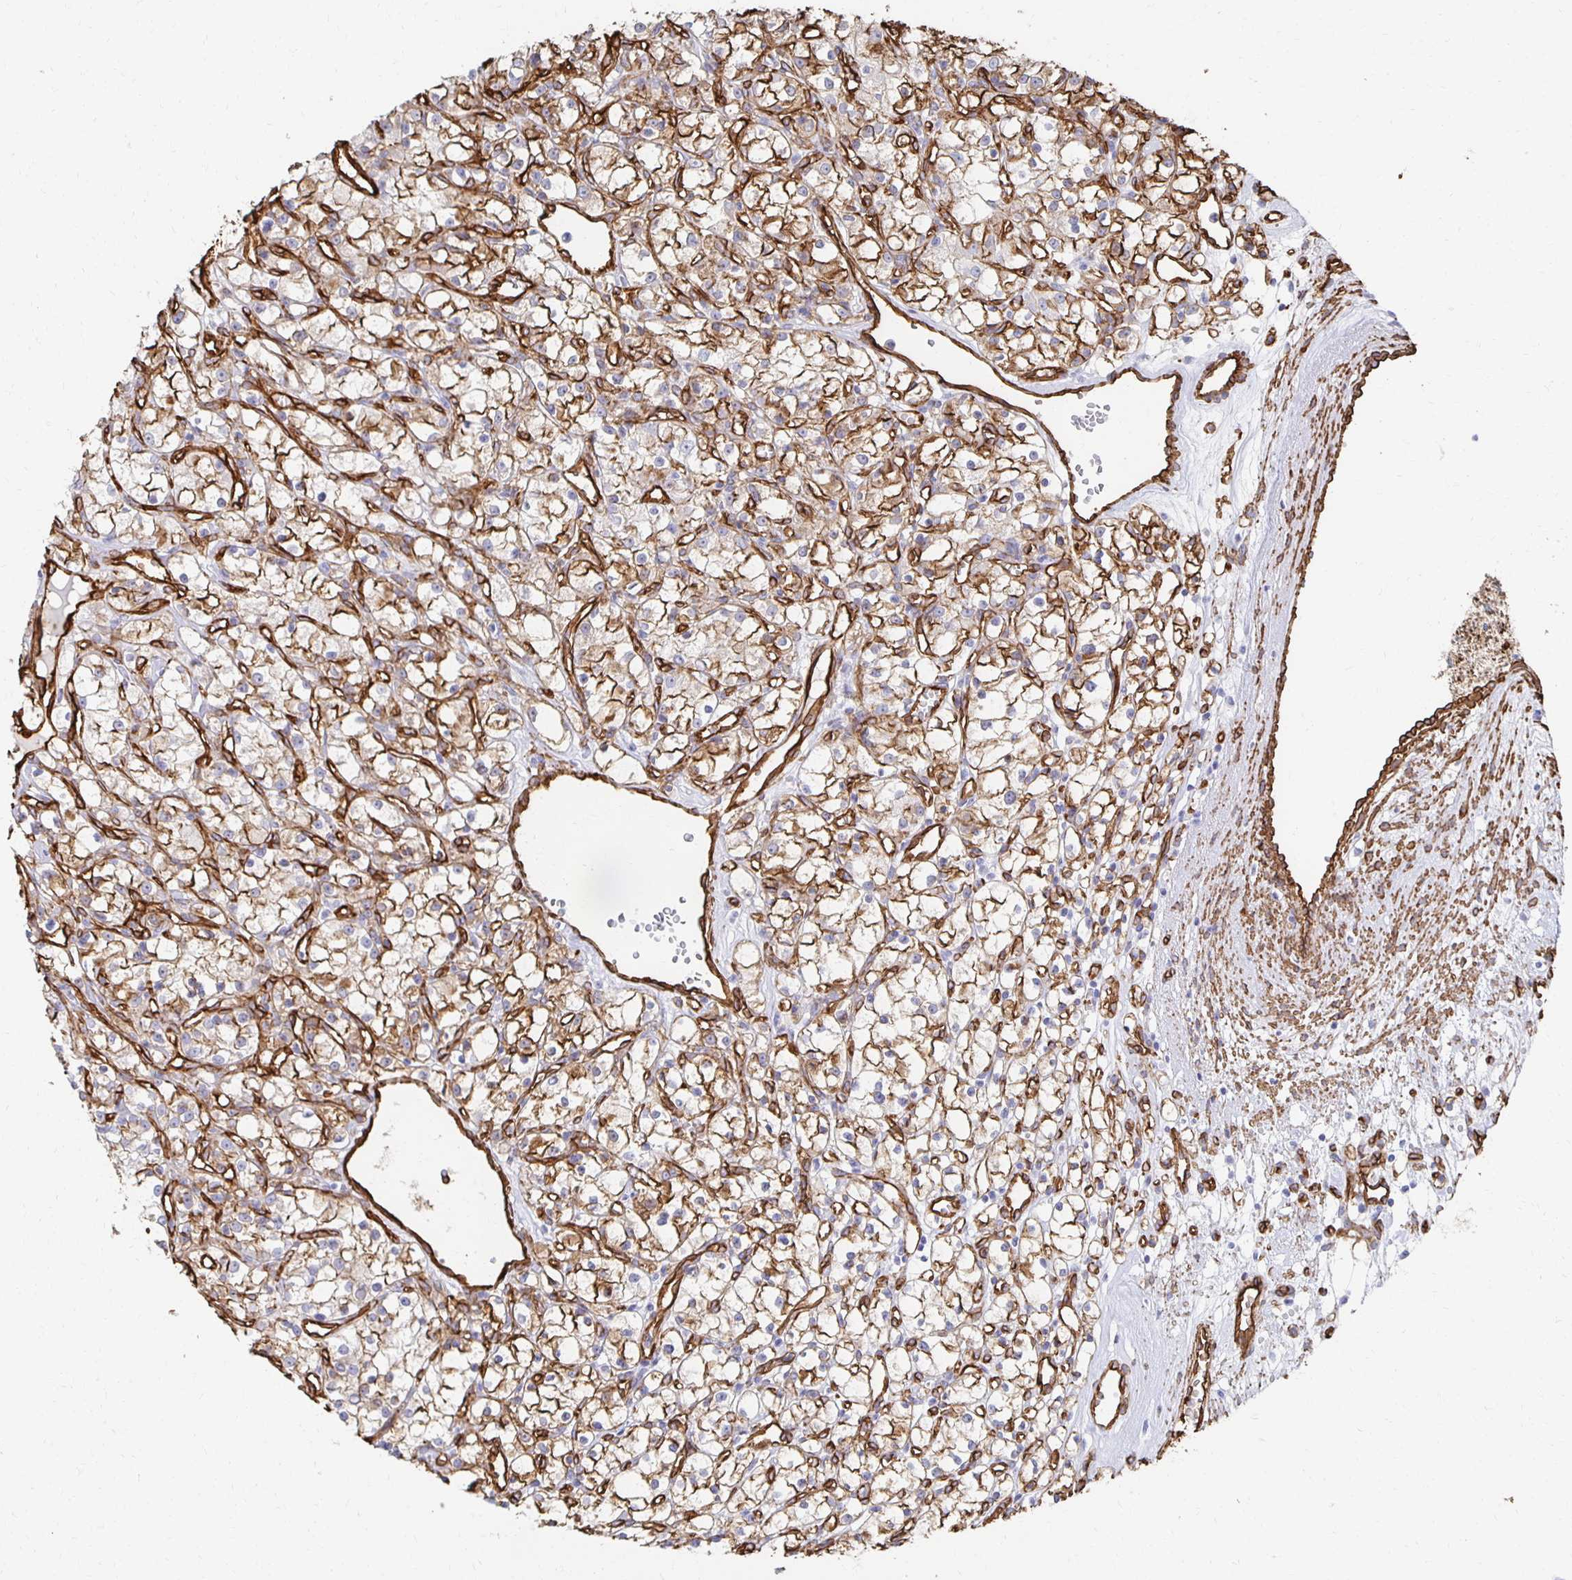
{"staining": {"intensity": "weak", "quantity": "25%-75%", "location": "cytoplasmic/membranous"}, "tissue": "renal cancer", "cell_type": "Tumor cells", "image_type": "cancer", "snomed": [{"axis": "morphology", "description": "Adenocarcinoma, NOS"}, {"axis": "topography", "description": "Kidney"}], "caption": "High-magnification brightfield microscopy of renal cancer (adenocarcinoma) stained with DAB (3,3'-diaminobenzidine) (brown) and counterstained with hematoxylin (blue). tumor cells exhibit weak cytoplasmic/membranous positivity is identified in approximately25%-75% of cells.", "gene": "VIPR2", "patient": {"sex": "female", "age": 59}}